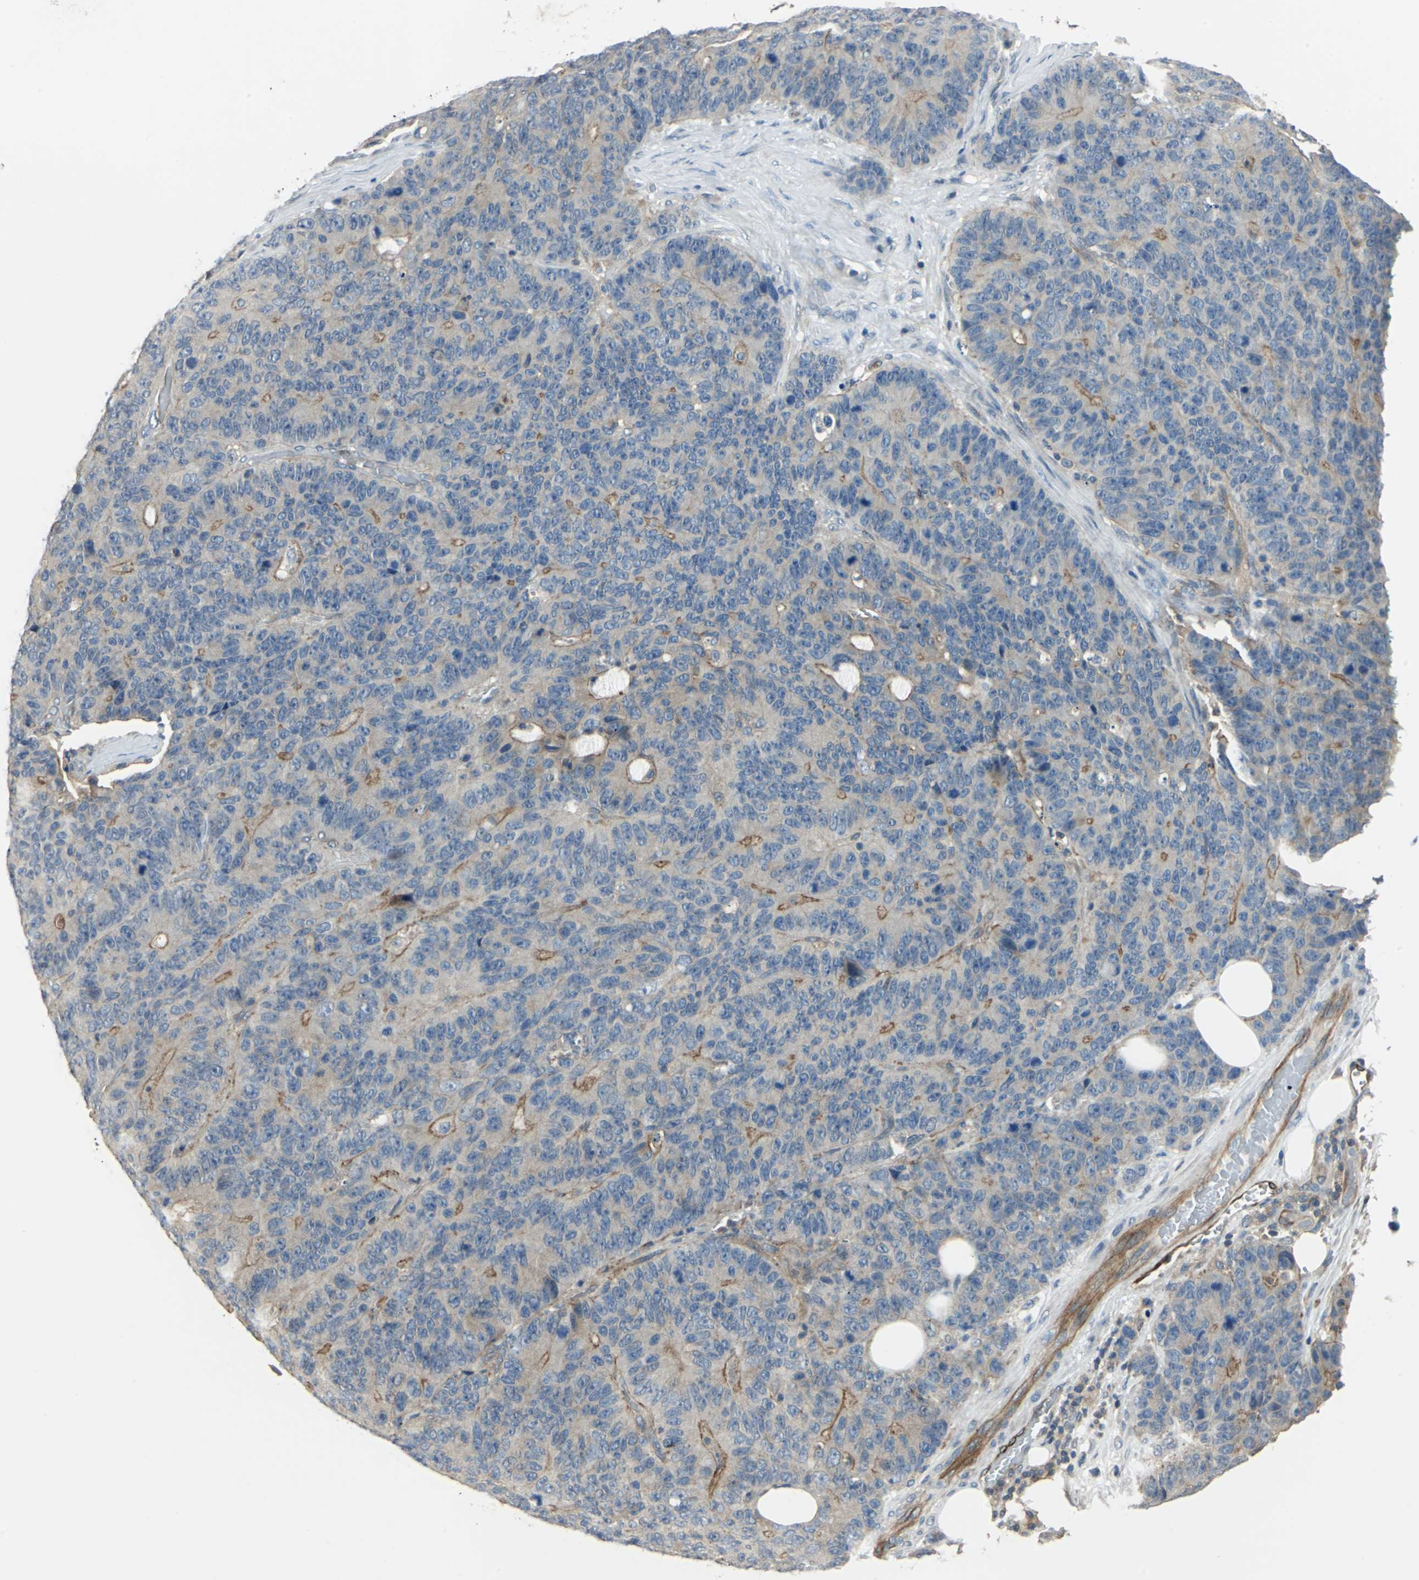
{"staining": {"intensity": "moderate", "quantity": "25%-75%", "location": "cytoplasmic/membranous"}, "tissue": "colorectal cancer", "cell_type": "Tumor cells", "image_type": "cancer", "snomed": [{"axis": "morphology", "description": "Adenocarcinoma, NOS"}, {"axis": "topography", "description": "Colon"}], "caption": "Immunohistochemistry (IHC) (DAB (3,3'-diaminobenzidine)) staining of human colorectal cancer displays moderate cytoplasmic/membranous protein staining in approximately 25%-75% of tumor cells. (Stains: DAB (3,3'-diaminobenzidine) in brown, nuclei in blue, Microscopy: brightfield microscopy at high magnification).", "gene": "RAPGEF1", "patient": {"sex": "female", "age": 86}}